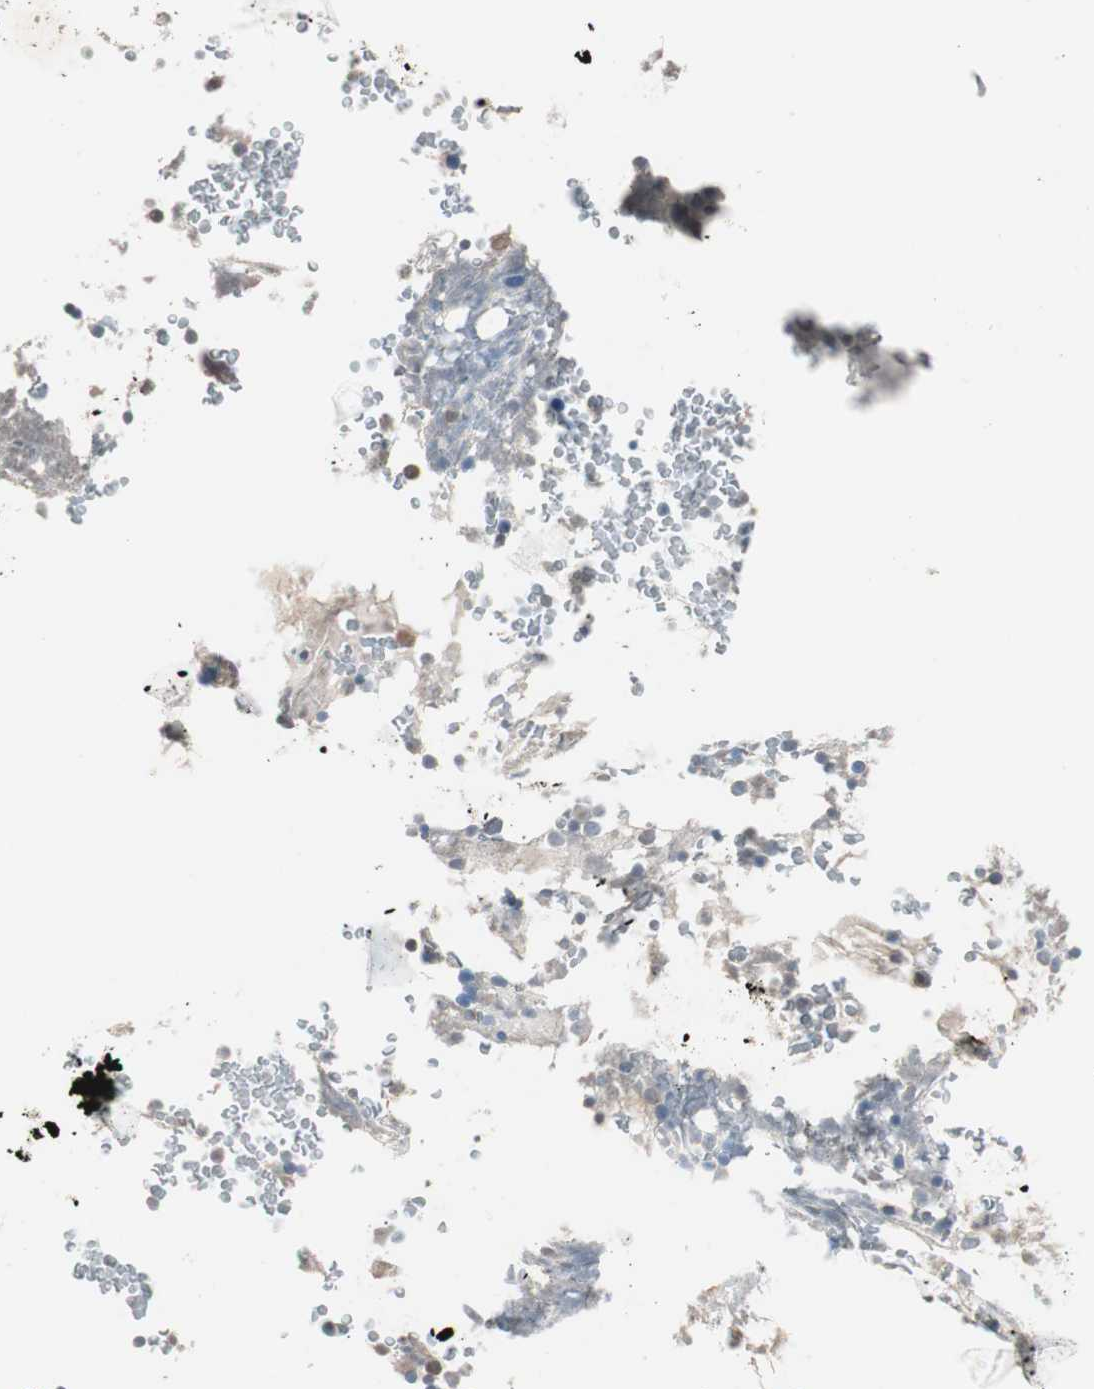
{"staining": {"intensity": "negative", "quantity": "none", "location": "none"}, "tissue": "bone marrow", "cell_type": "Hematopoietic cells", "image_type": "normal", "snomed": [{"axis": "morphology", "description": "Normal tissue, NOS"}, {"axis": "topography", "description": "Bone marrow"}], "caption": "This is an IHC photomicrograph of unremarkable human bone marrow. There is no staining in hematopoietic cells.", "gene": "KHK", "patient": {"sex": "female", "age": 66}}